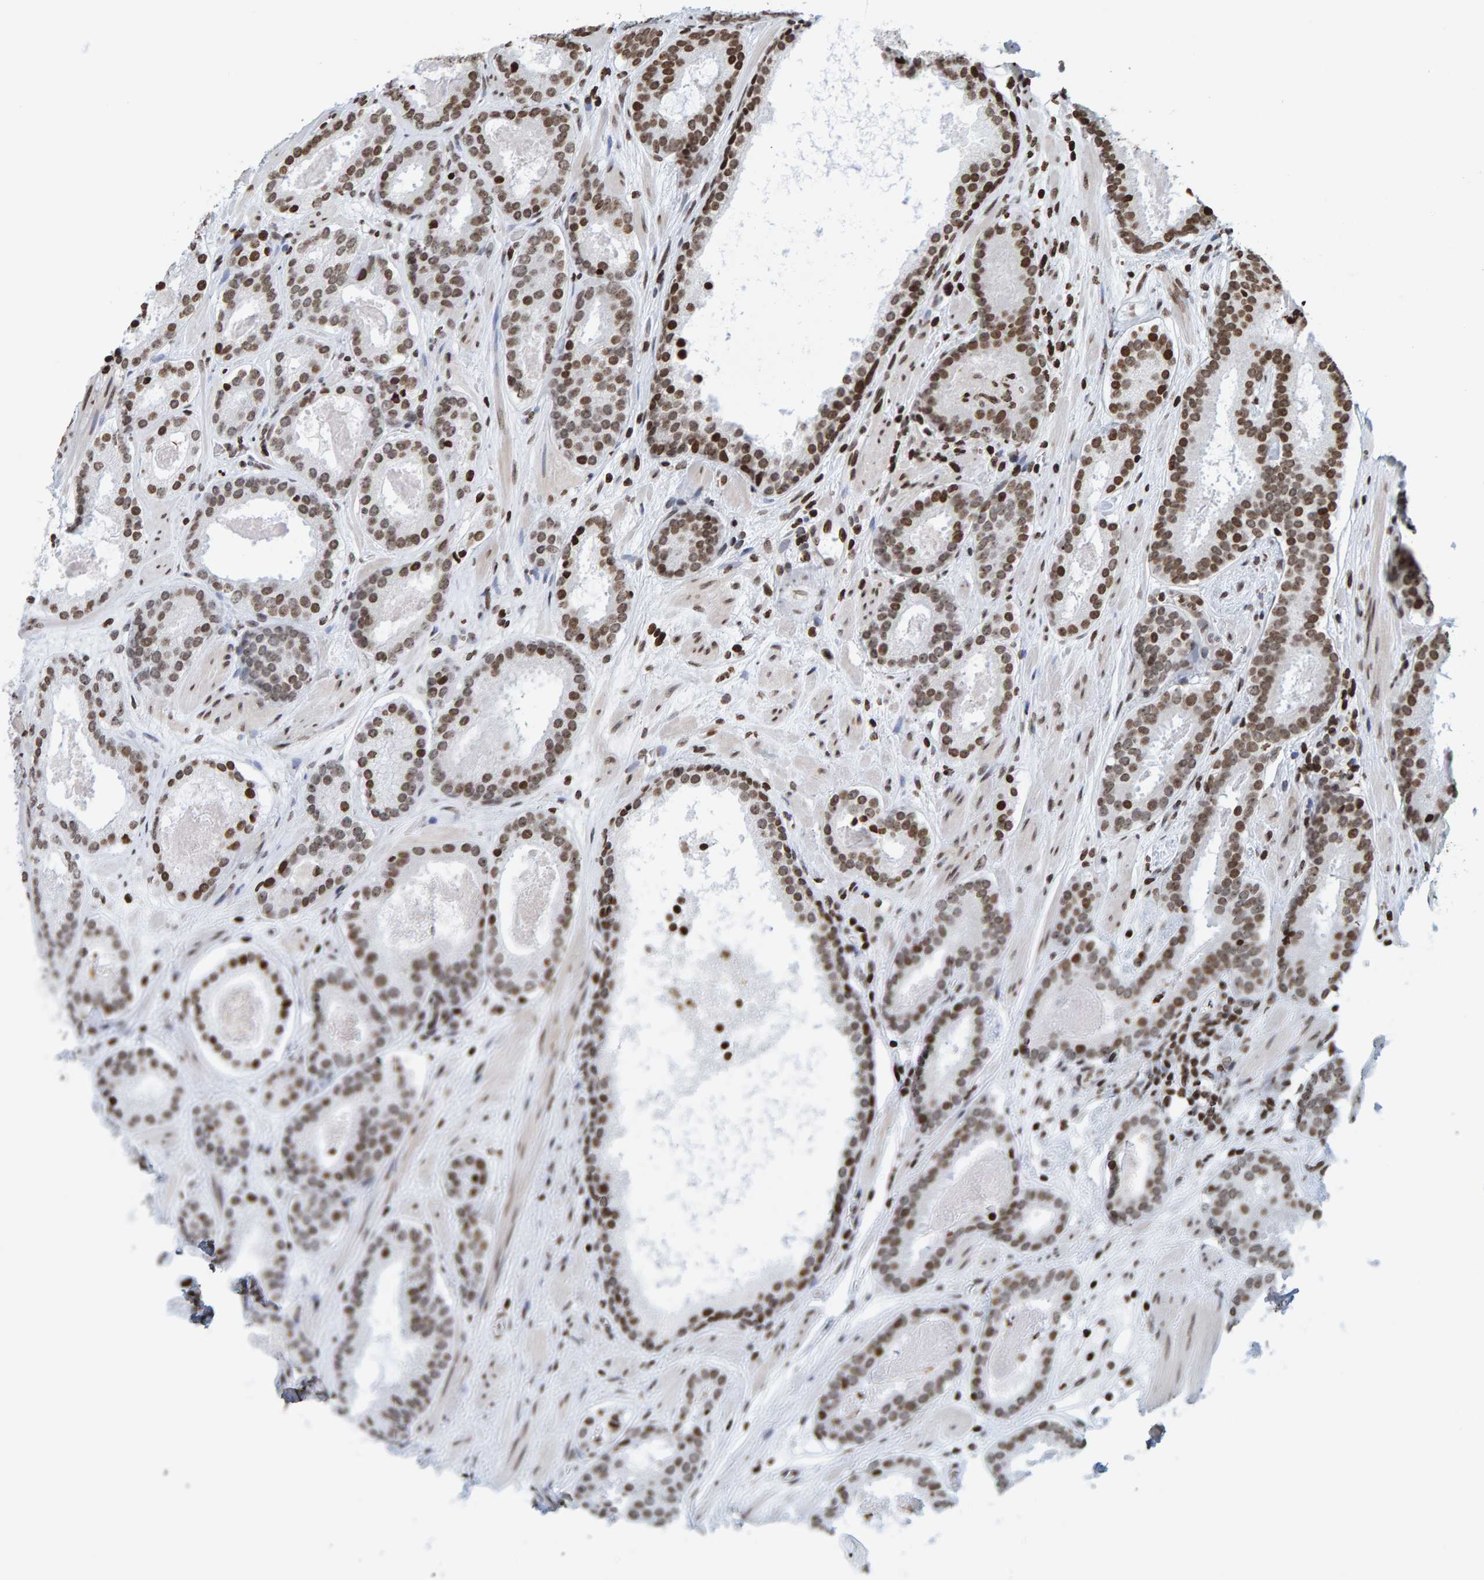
{"staining": {"intensity": "moderate", "quantity": "25%-75%", "location": "nuclear"}, "tissue": "prostate cancer", "cell_type": "Tumor cells", "image_type": "cancer", "snomed": [{"axis": "morphology", "description": "Adenocarcinoma, Low grade"}, {"axis": "topography", "description": "Prostate"}], "caption": "Immunohistochemistry (DAB (3,3'-diaminobenzidine)) staining of human prostate adenocarcinoma (low-grade) shows moderate nuclear protein staining in approximately 25%-75% of tumor cells.", "gene": "BRF2", "patient": {"sex": "male", "age": 69}}